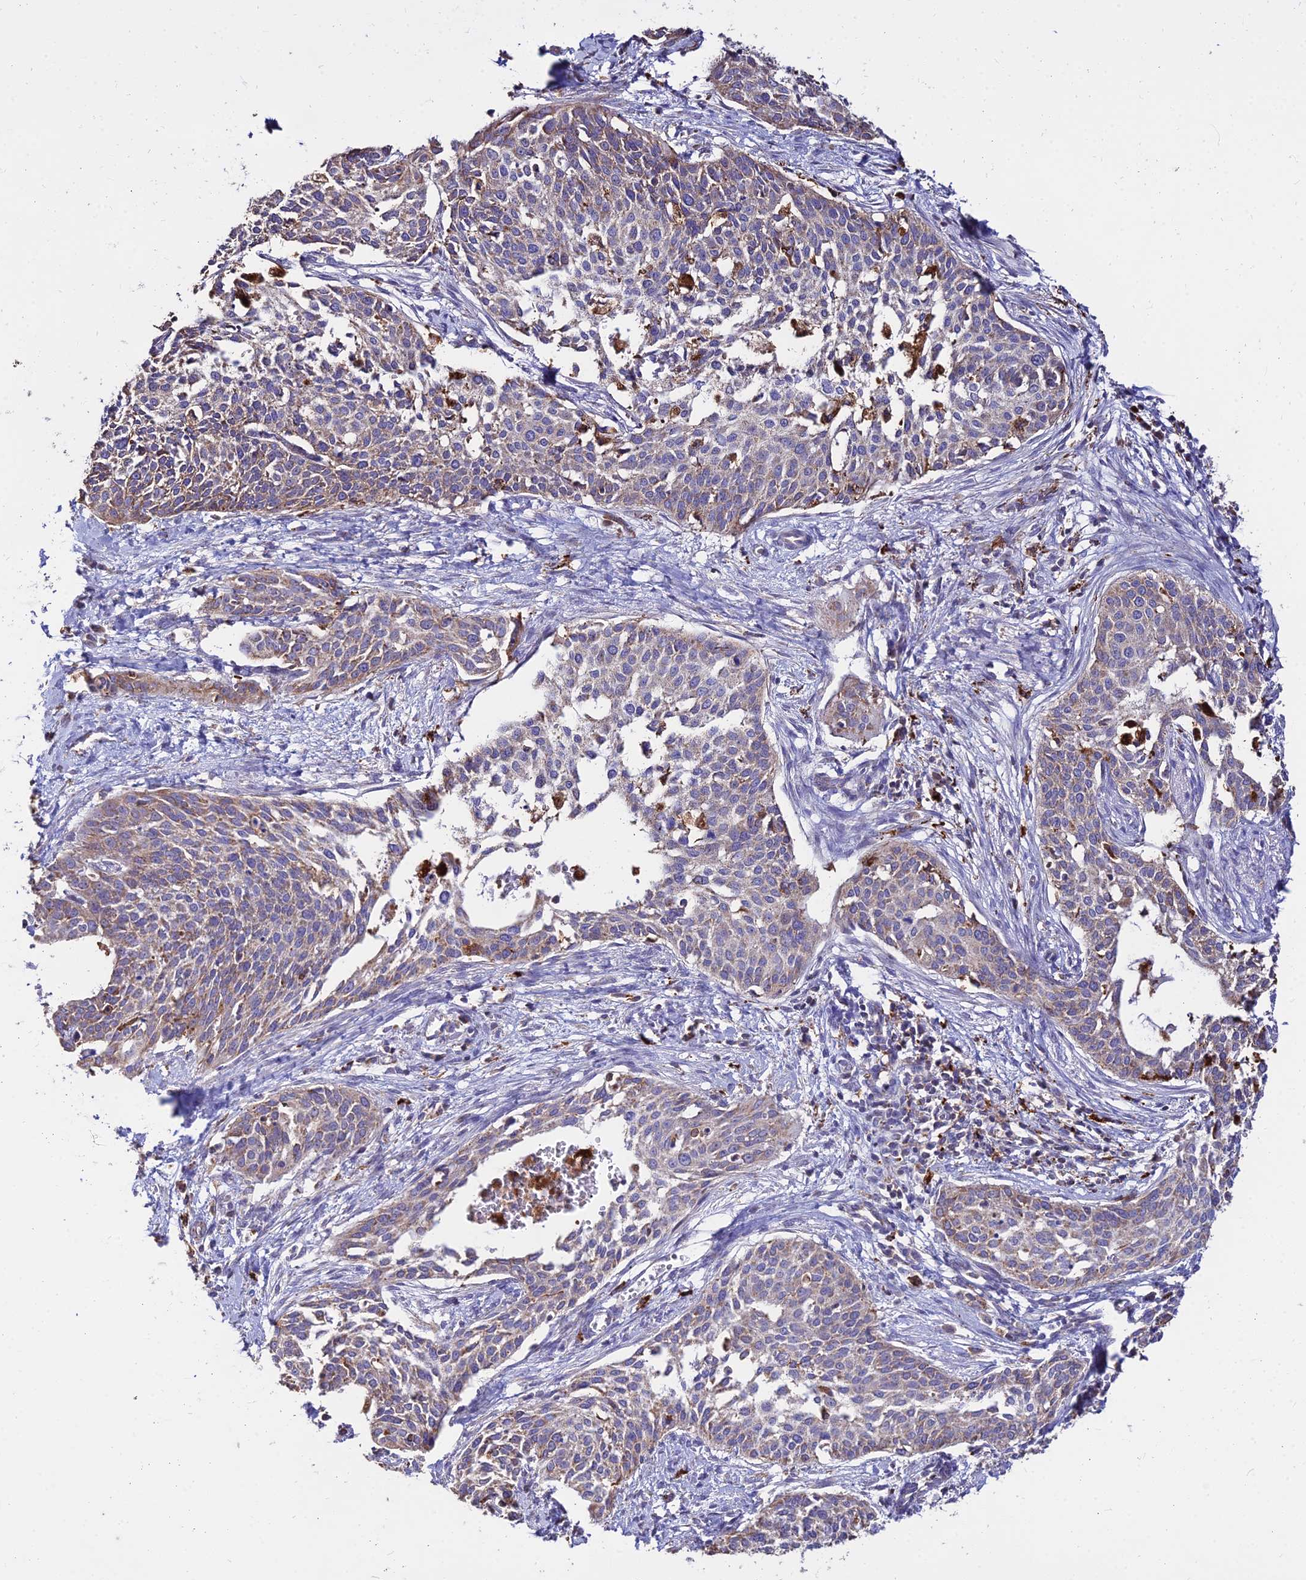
{"staining": {"intensity": "moderate", "quantity": "25%-75%", "location": "cytoplasmic/membranous"}, "tissue": "cervical cancer", "cell_type": "Tumor cells", "image_type": "cancer", "snomed": [{"axis": "morphology", "description": "Squamous cell carcinoma, NOS"}, {"axis": "topography", "description": "Cervix"}], "caption": "Cervical squamous cell carcinoma stained with a brown dye exhibits moderate cytoplasmic/membranous positive positivity in about 25%-75% of tumor cells.", "gene": "PNLIPRP3", "patient": {"sex": "female", "age": 44}}